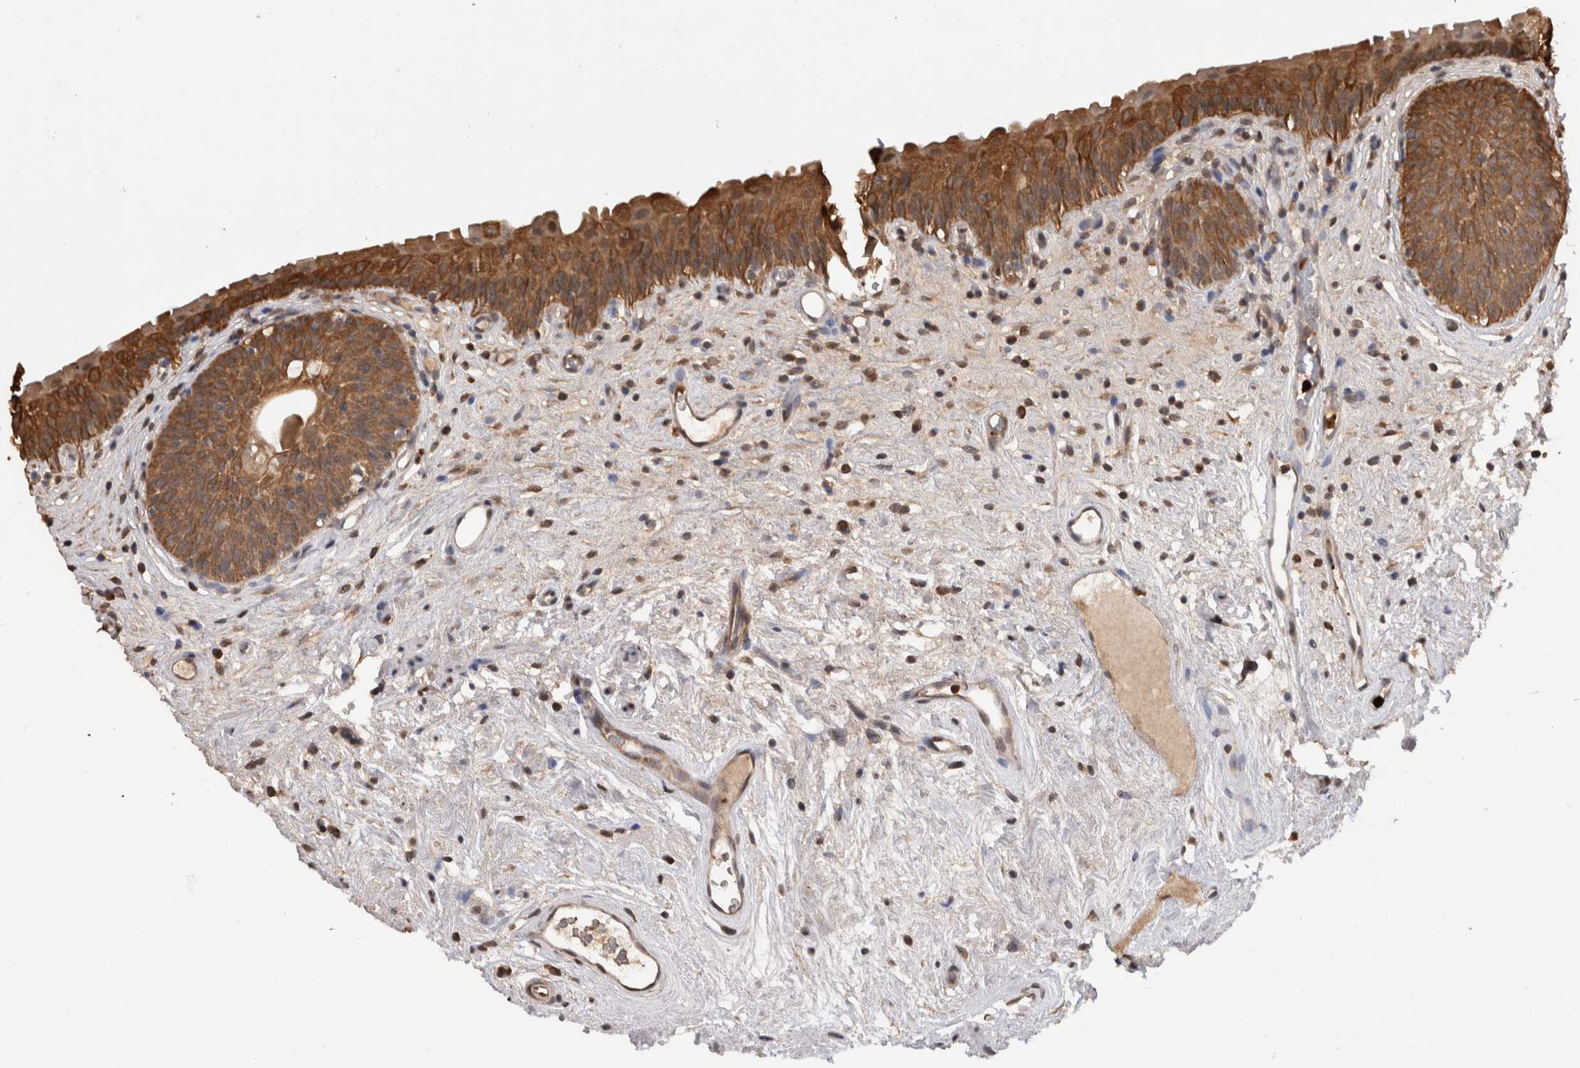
{"staining": {"intensity": "strong", "quantity": ">75%", "location": "cytoplasmic/membranous"}, "tissue": "urinary bladder", "cell_type": "Urothelial cells", "image_type": "normal", "snomed": [{"axis": "morphology", "description": "Normal tissue, NOS"}, {"axis": "topography", "description": "Urinary bladder"}], "caption": "Immunohistochemistry (DAB (3,3'-diaminobenzidine)) staining of benign human urinary bladder reveals strong cytoplasmic/membranous protein staining in approximately >75% of urothelial cells.", "gene": "PAK4", "patient": {"sex": "male", "age": 83}}